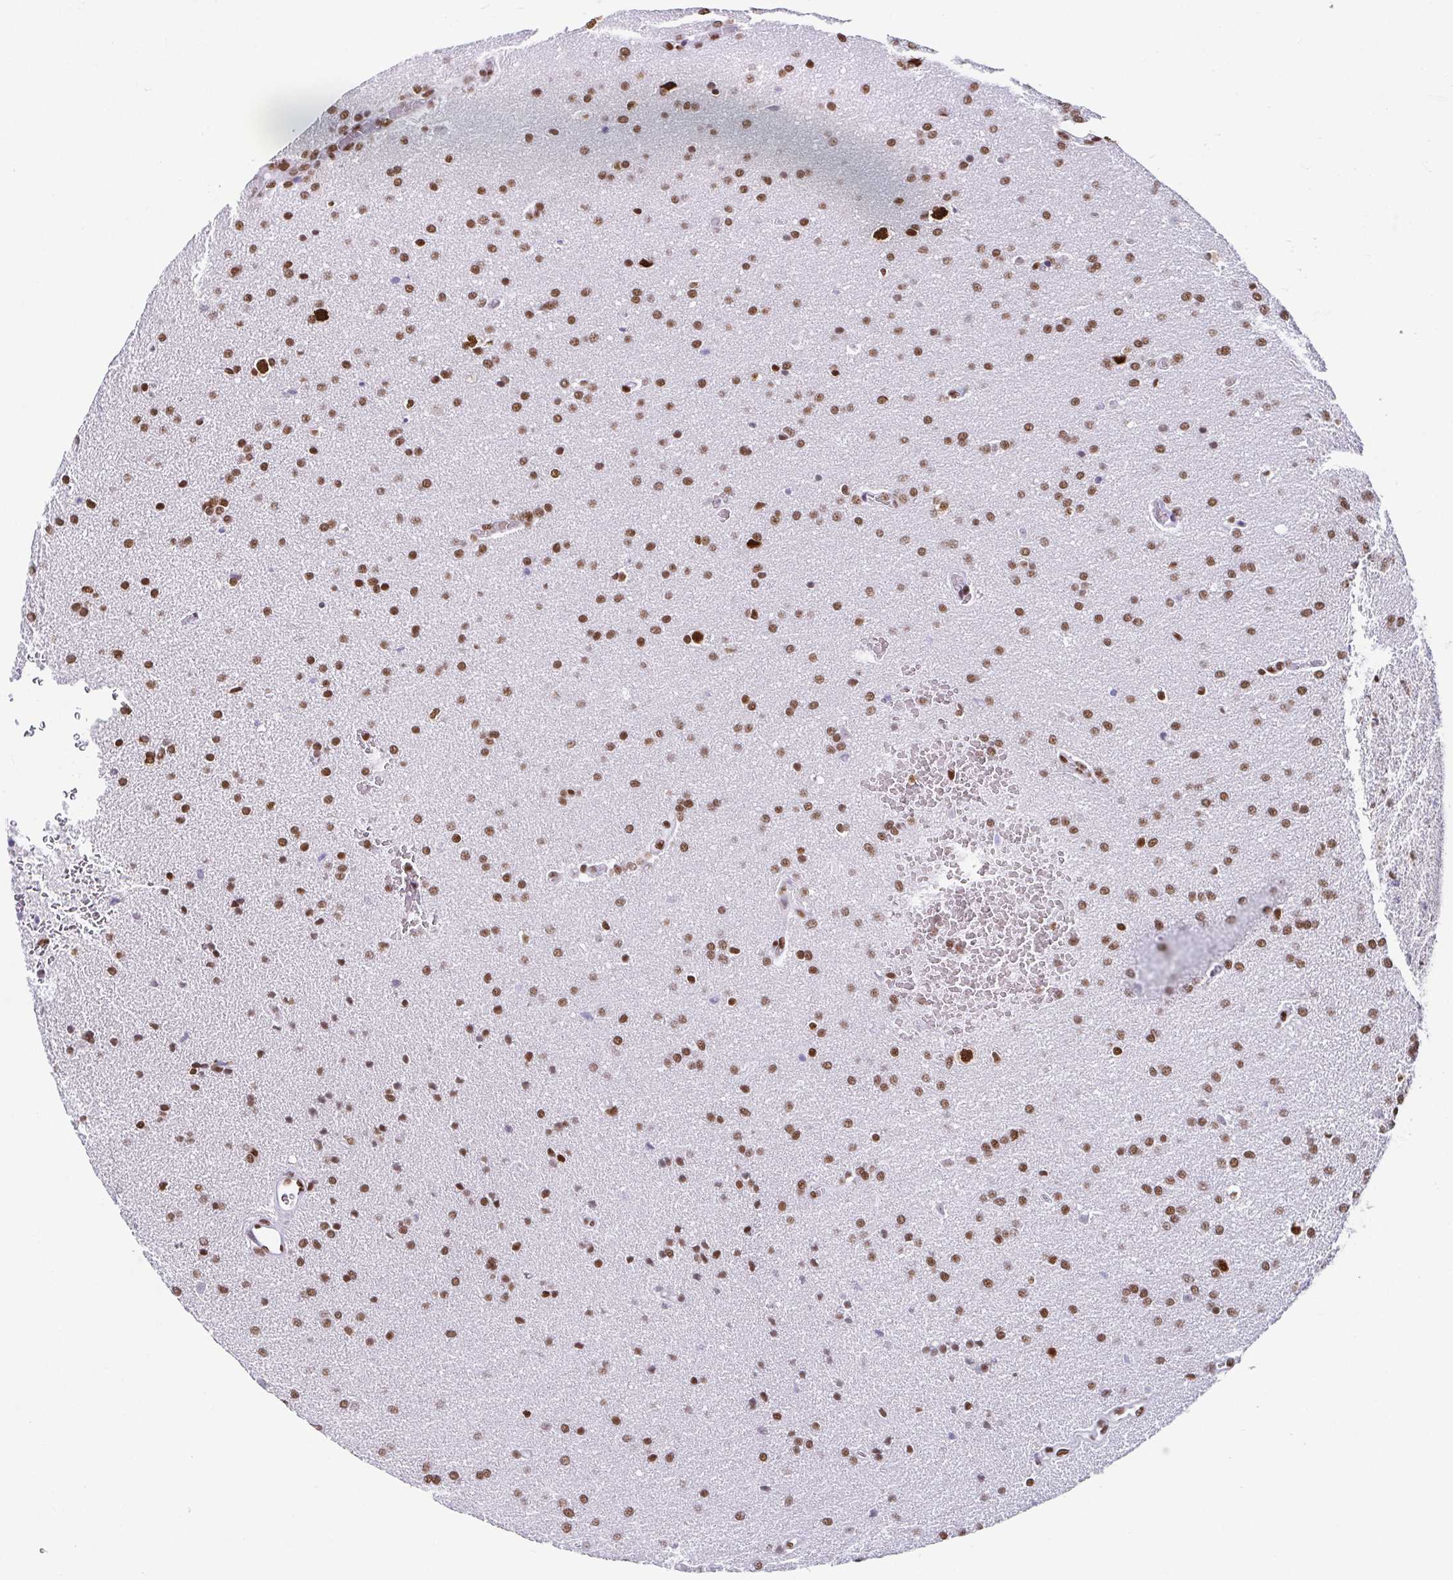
{"staining": {"intensity": "moderate", "quantity": ">75%", "location": "nuclear"}, "tissue": "glioma", "cell_type": "Tumor cells", "image_type": "cancer", "snomed": [{"axis": "morphology", "description": "Glioma, malignant, Low grade"}, {"axis": "topography", "description": "Brain"}], "caption": "Low-grade glioma (malignant) stained for a protein reveals moderate nuclear positivity in tumor cells.", "gene": "EWSR1", "patient": {"sex": "female", "age": 34}}